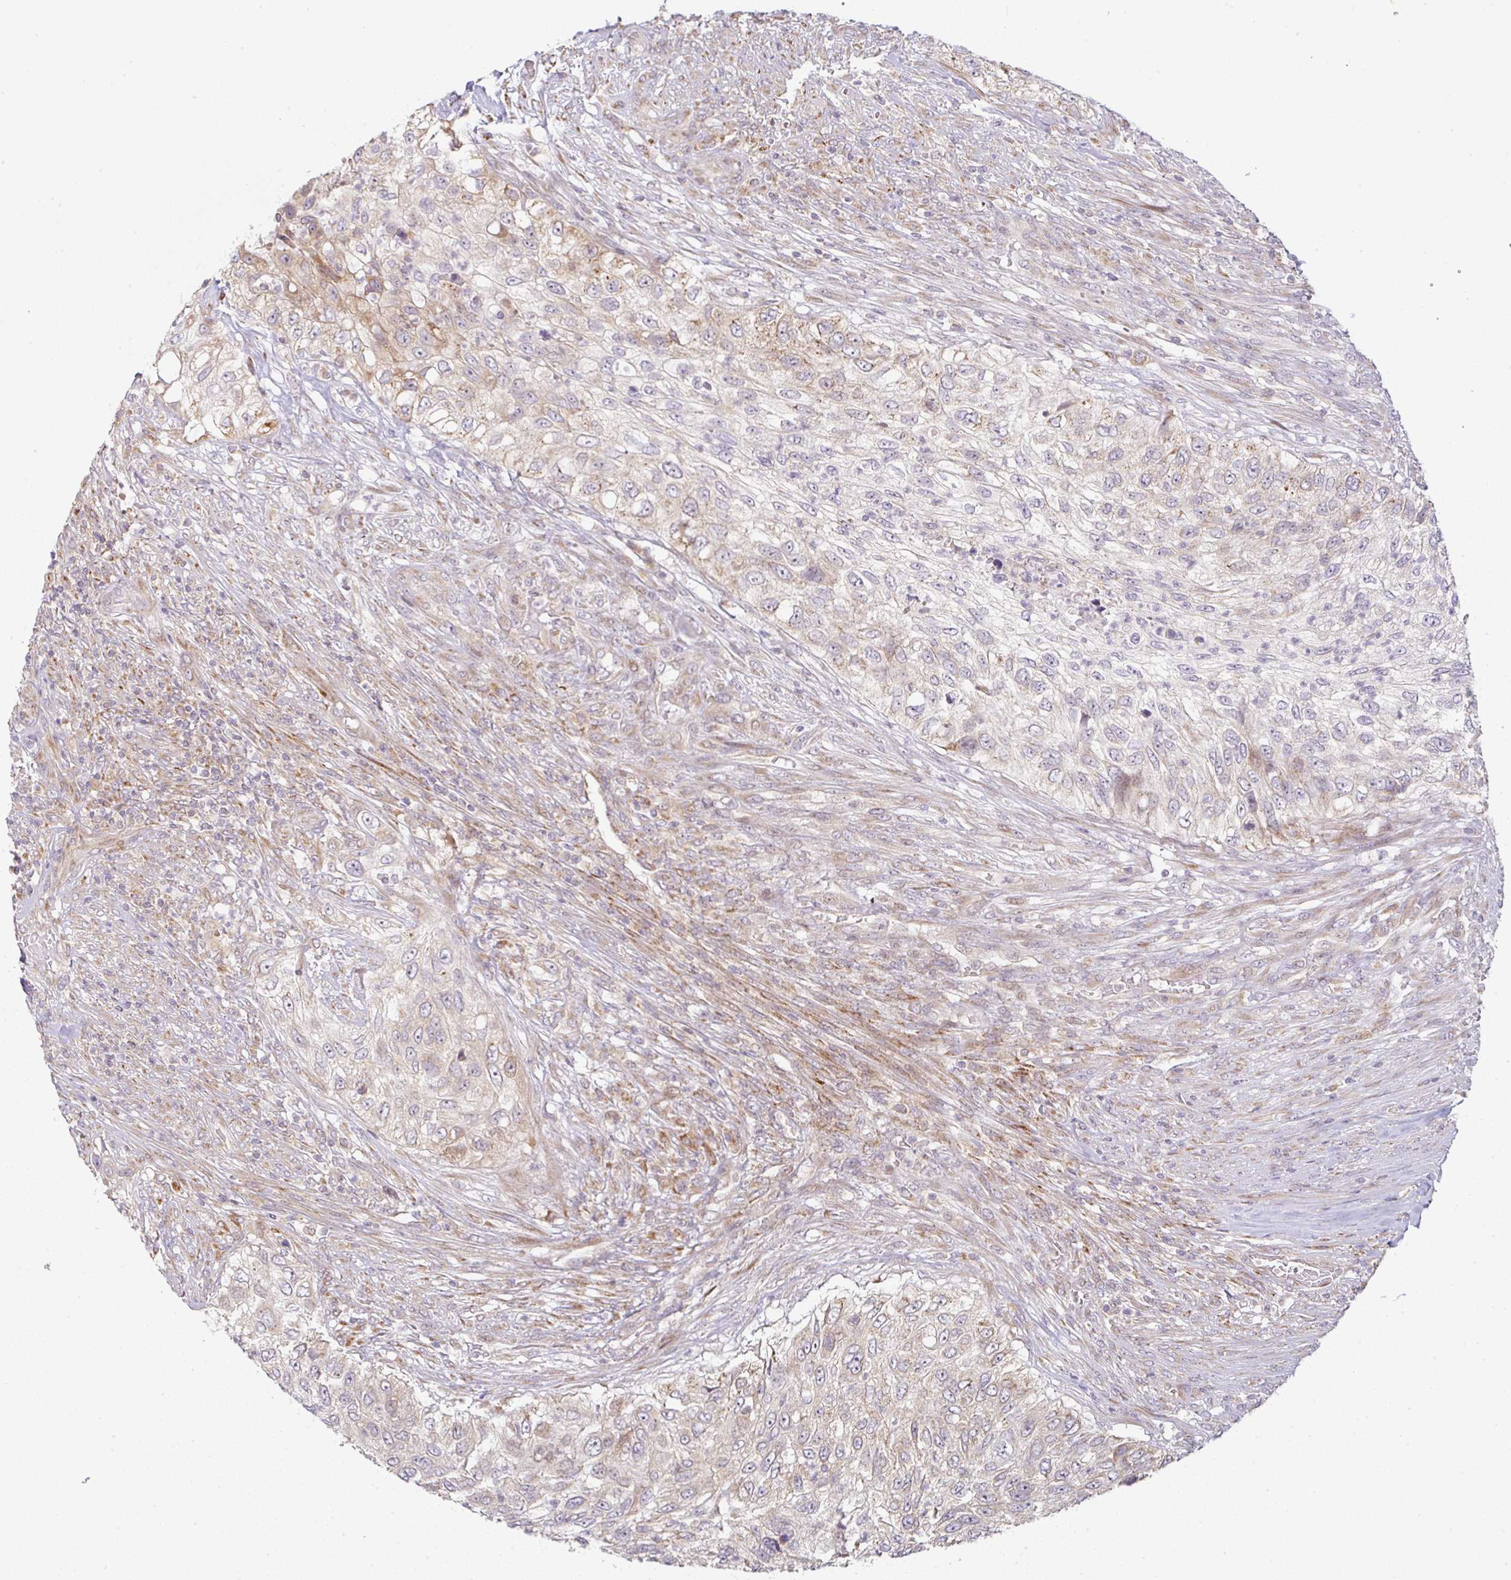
{"staining": {"intensity": "weak", "quantity": "25%-75%", "location": "cytoplasmic/membranous"}, "tissue": "urothelial cancer", "cell_type": "Tumor cells", "image_type": "cancer", "snomed": [{"axis": "morphology", "description": "Urothelial carcinoma, High grade"}, {"axis": "topography", "description": "Urinary bladder"}], "caption": "Immunohistochemistry histopathology image of human urothelial cancer stained for a protein (brown), which reveals low levels of weak cytoplasmic/membranous positivity in approximately 25%-75% of tumor cells.", "gene": "MOB1A", "patient": {"sex": "female", "age": 60}}